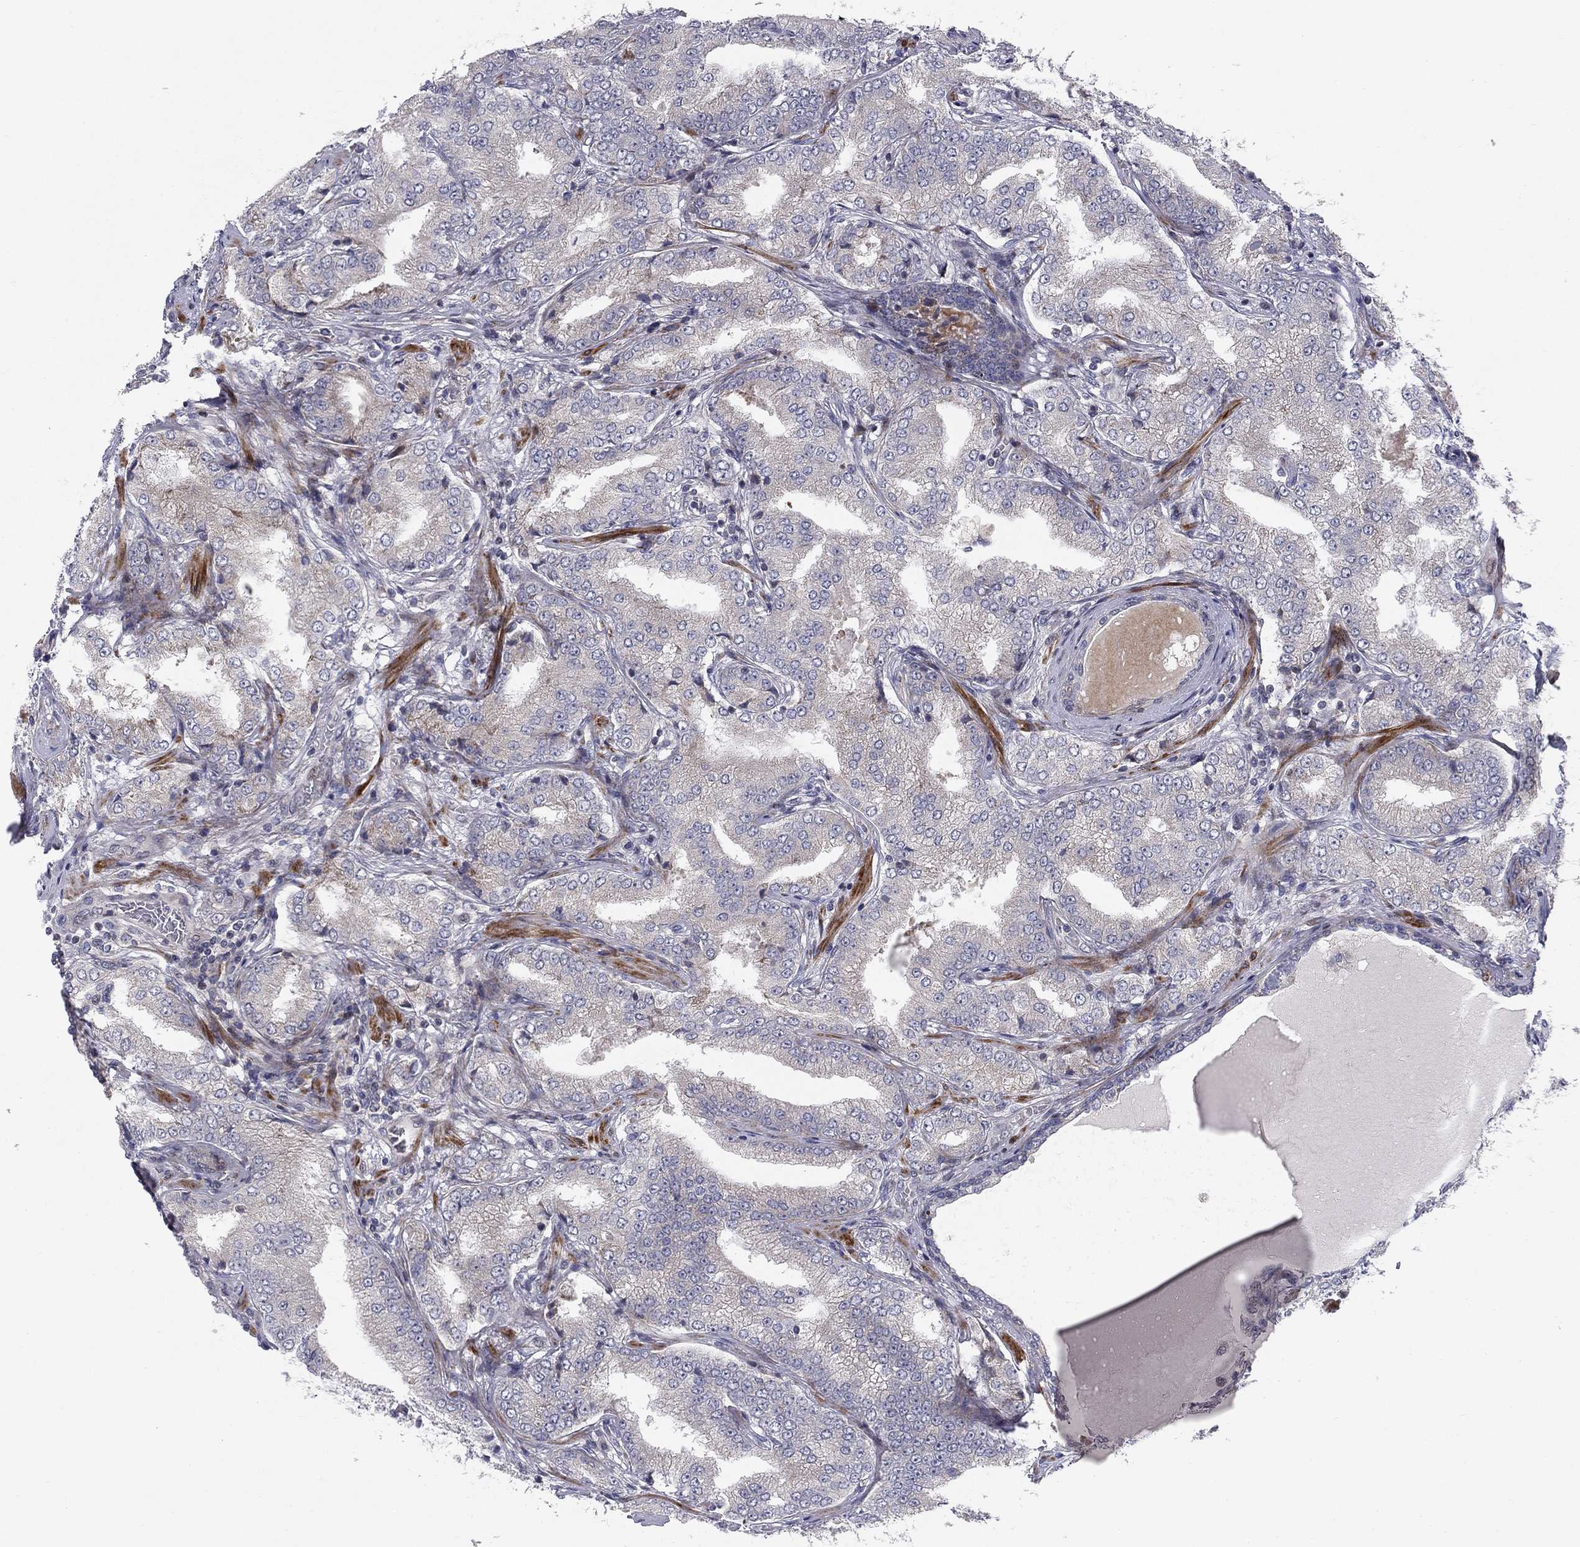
{"staining": {"intensity": "negative", "quantity": "none", "location": "none"}, "tissue": "prostate cancer", "cell_type": "Tumor cells", "image_type": "cancer", "snomed": [{"axis": "morphology", "description": "Adenocarcinoma, NOS"}, {"axis": "topography", "description": "Prostate"}], "caption": "Prostate cancer (adenocarcinoma) was stained to show a protein in brown. There is no significant positivity in tumor cells.", "gene": "MIOS", "patient": {"sex": "male", "age": 65}}